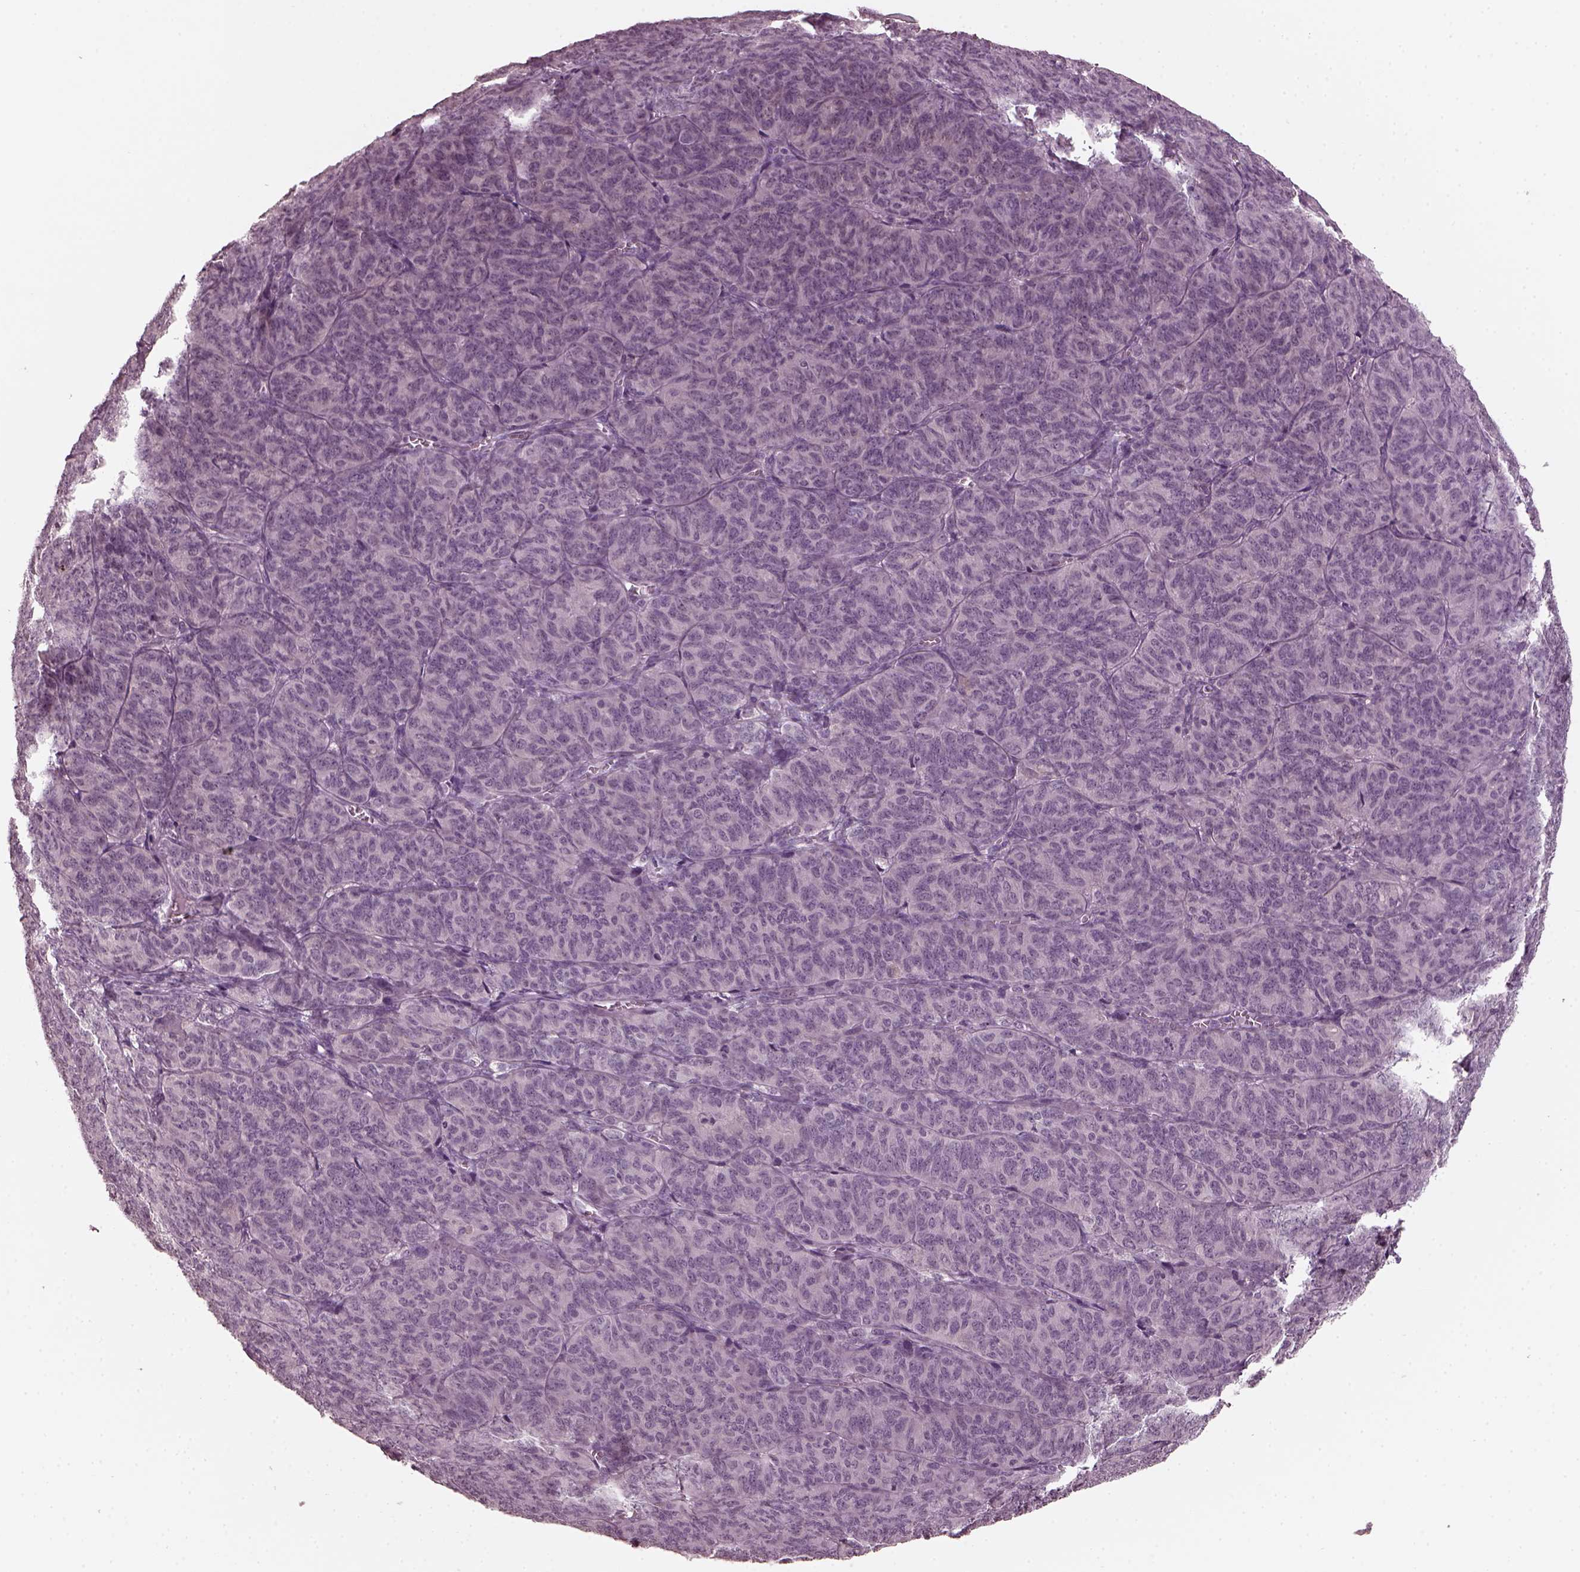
{"staining": {"intensity": "negative", "quantity": "none", "location": "none"}, "tissue": "ovarian cancer", "cell_type": "Tumor cells", "image_type": "cancer", "snomed": [{"axis": "morphology", "description": "Carcinoma, endometroid"}, {"axis": "topography", "description": "Ovary"}], "caption": "Tumor cells are negative for protein expression in human ovarian cancer.", "gene": "RCVRN", "patient": {"sex": "female", "age": 80}}